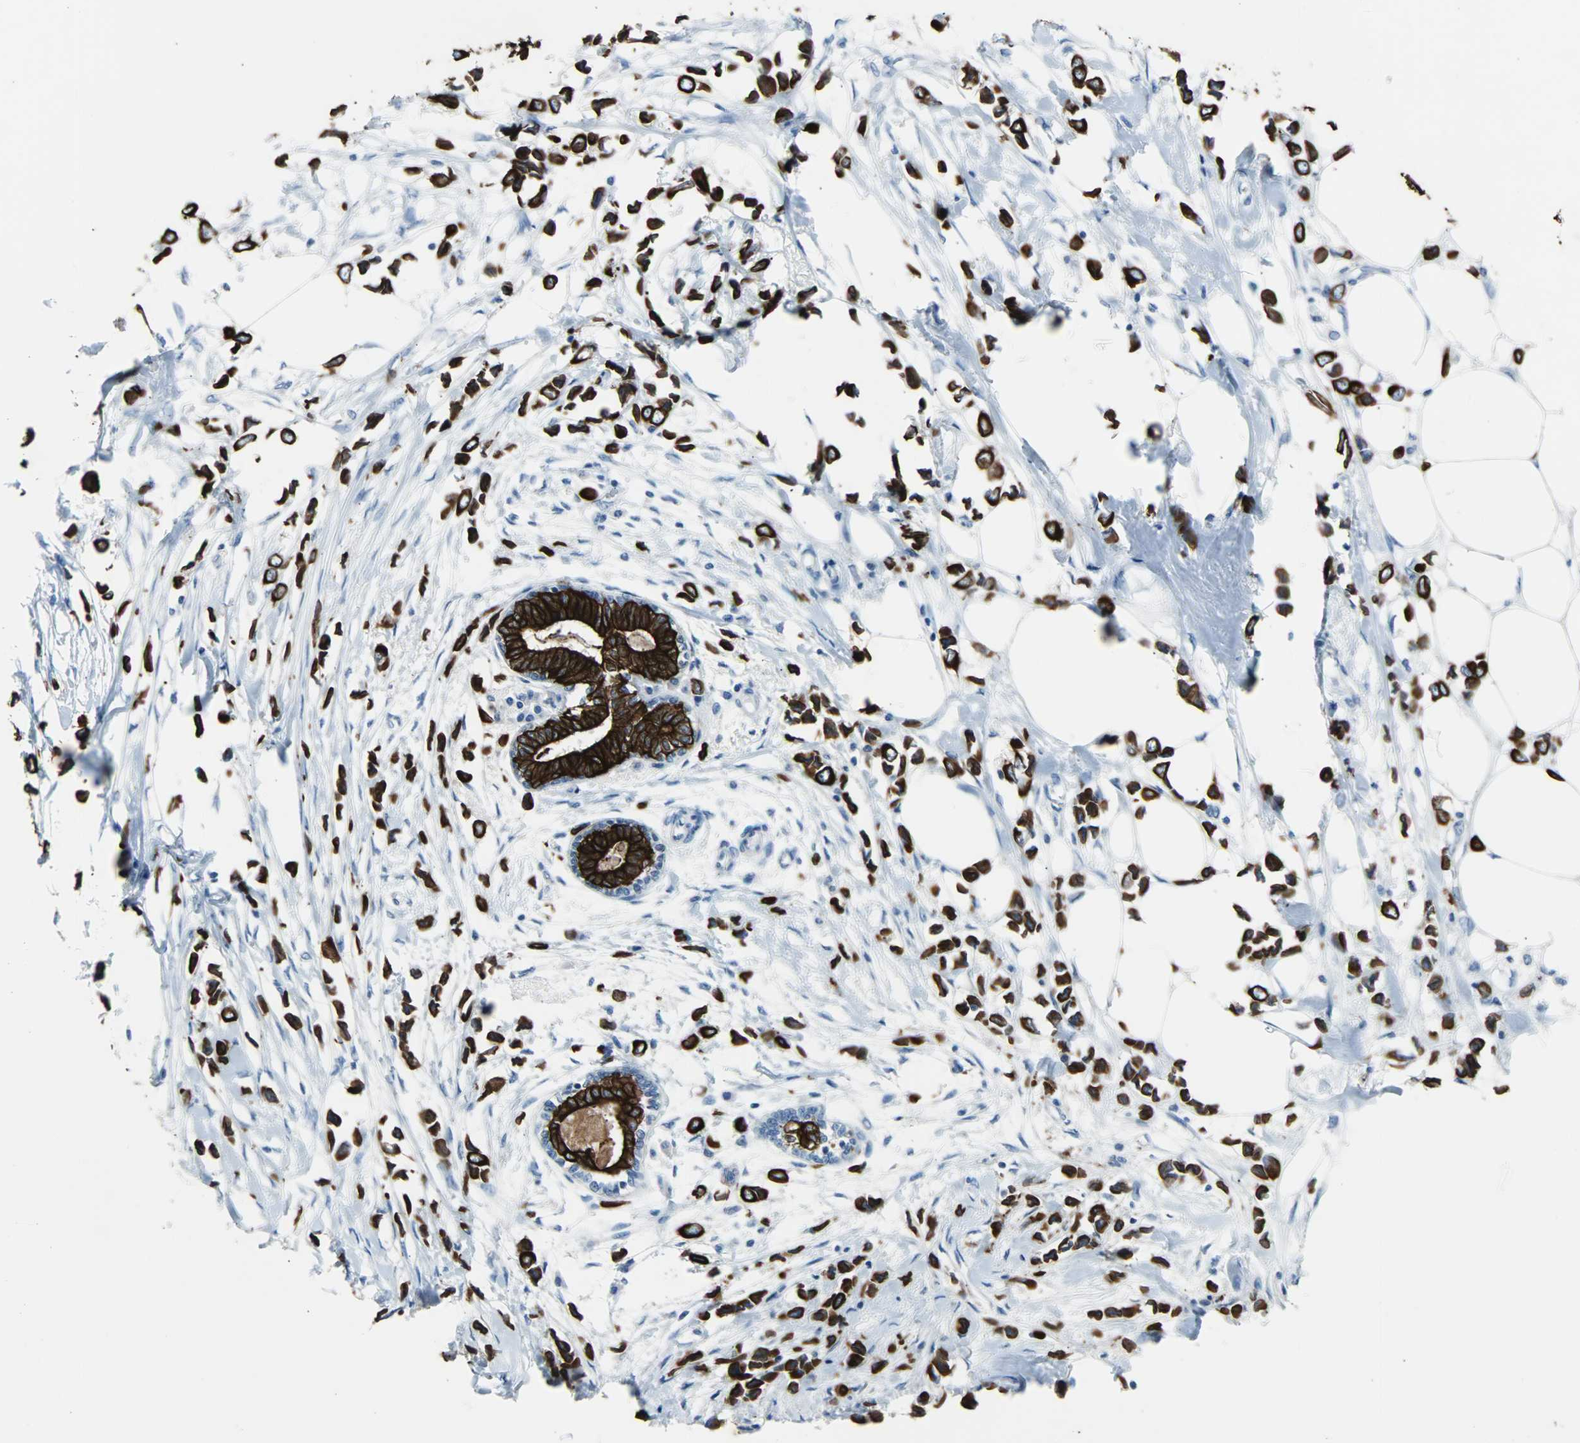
{"staining": {"intensity": "strong", "quantity": ">75%", "location": "cytoplasmic/membranous"}, "tissue": "breast cancer", "cell_type": "Tumor cells", "image_type": "cancer", "snomed": [{"axis": "morphology", "description": "Lobular carcinoma"}, {"axis": "topography", "description": "Breast"}], "caption": "Human breast cancer (lobular carcinoma) stained with a protein marker exhibits strong staining in tumor cells.", "gene": "KRT7", "patient": {"sex": "female", "age": 51}}